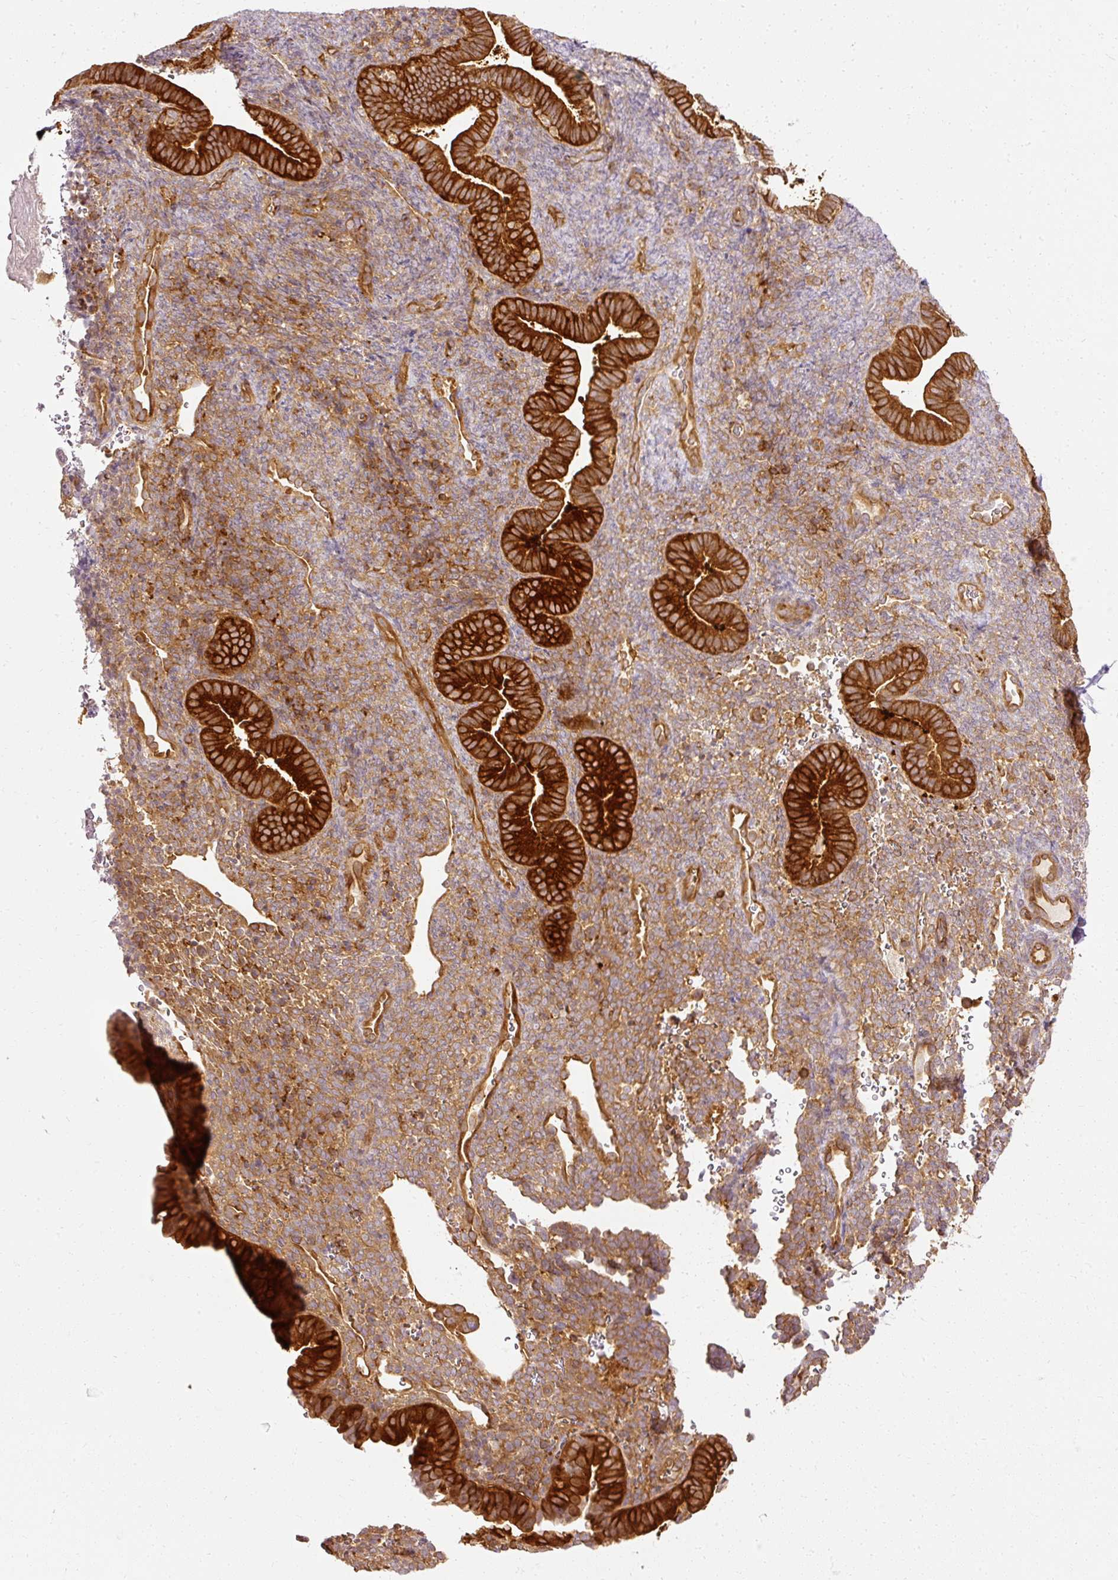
{"staining": {"intensity": "moderate", "quantity": "25%-75%", "location": "cytoplasmic/membranous"}, "tissue": "endometrium", "cell_type": "Cells in endometrial stroma", "image_type": "normal", "snomed": [{"axis": "morphology", "description": "Normal tissue, NOS"}, {"axis": "topography", "description": "Endometrium"}], "caption": "Immunohistochemical staining of unremarkable endometrium displays 25%-75% levels of moderate cytoplasmic/membranous protein expression in approximately 25%-75% of cells in endometrial stroma. The staining was performed using DAB, with brown indicating positive protein expression. Nuclei are stained blue with hematoxylin.", "gene": "ARMH3", "patient": {"sex": "female", "age": 34}}